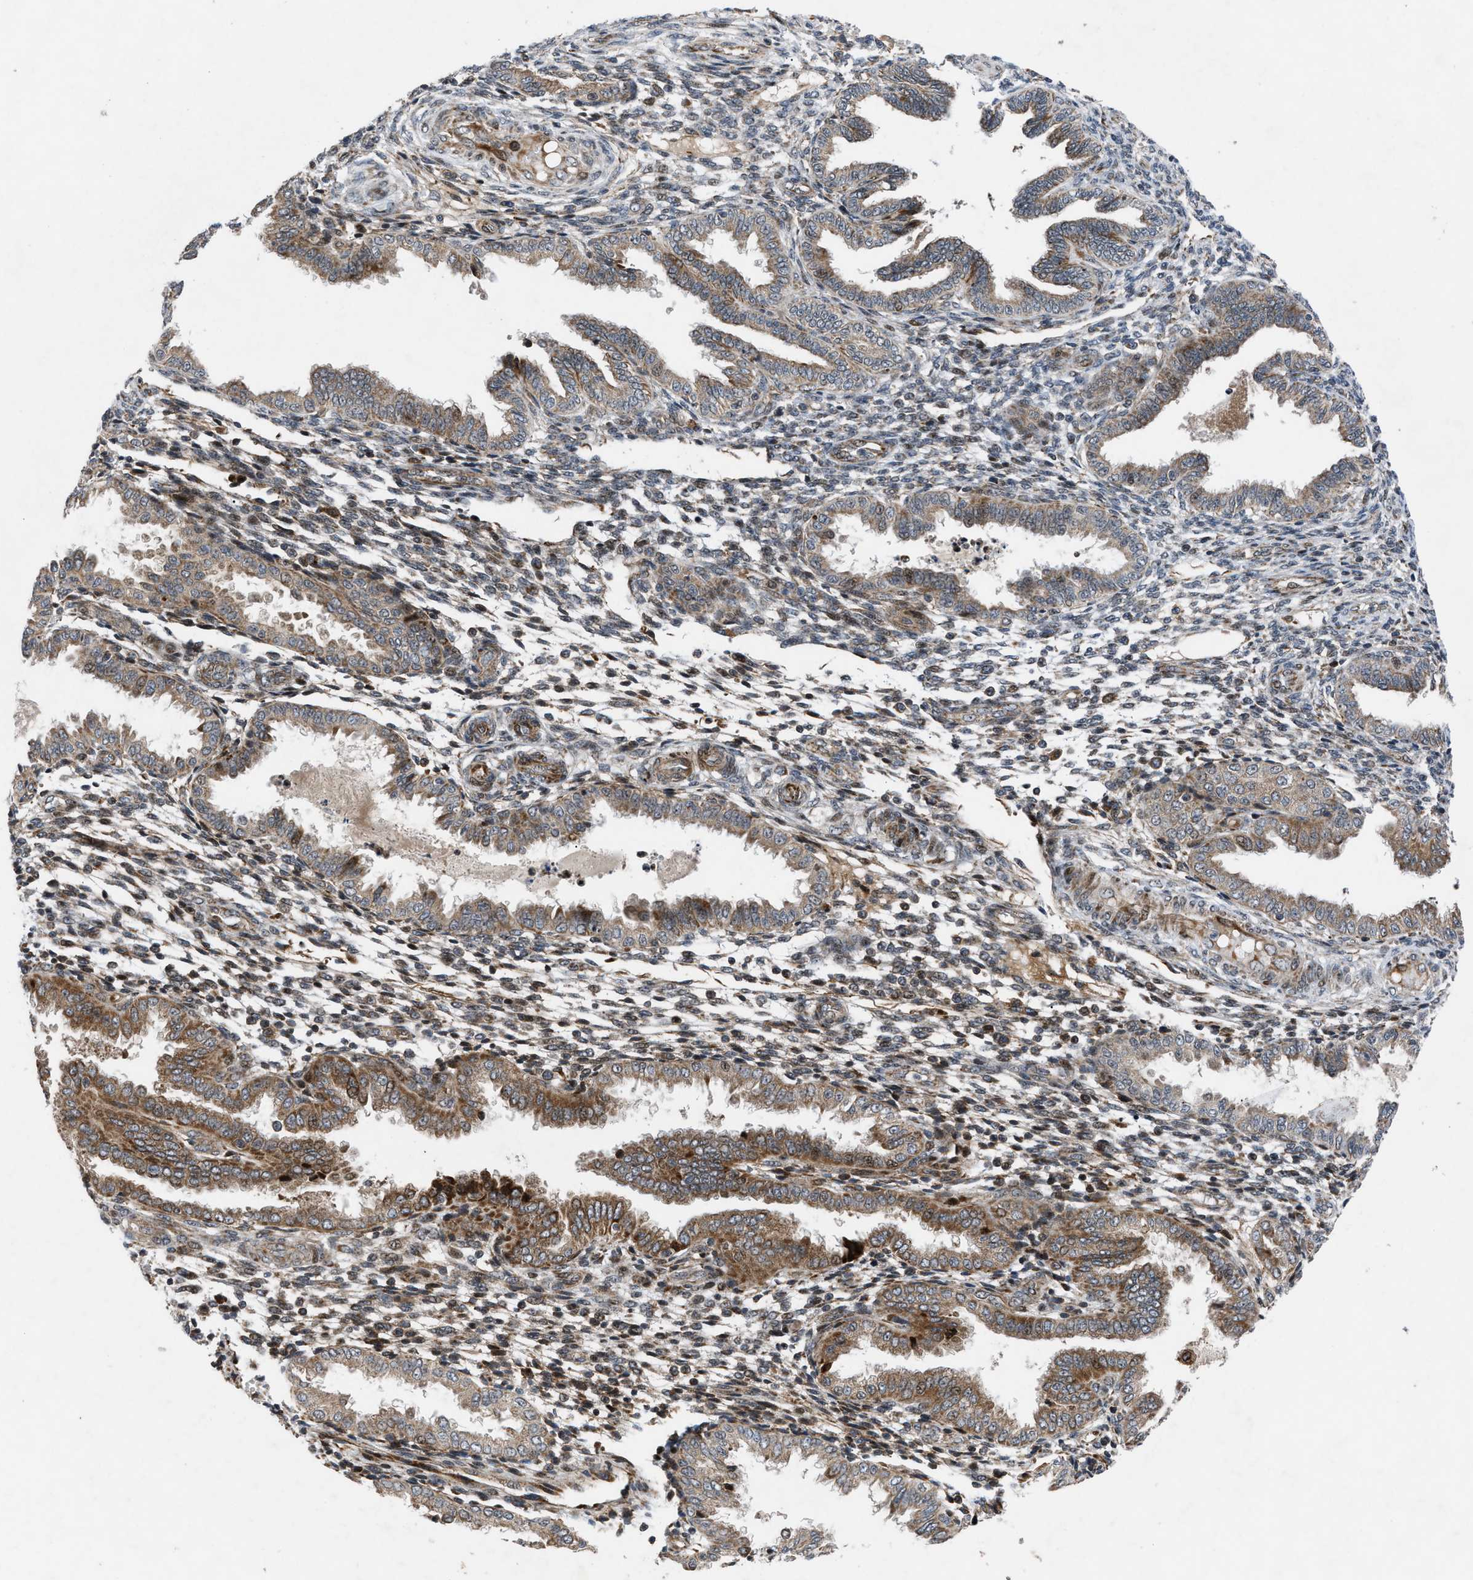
{"staining": {"intensity": "weak", "quantity": "25%-75%", "location": "cytoplasmic/membranous"}, "tissue": "endometrium", "cell_type": "Cells in endometrial stroma", "image_type": "normal", "snomed": [{"axis": "morphology", "description": "Normal tissue, NOS"}, {"axis": "topography", "description": "Endometrium"}], "caption": "Immunohistochemistry (DAB) staining of benign endometrium displays weak cytoplasmic/membranous protein positivity in approximately 25%-75% of cells in endometrial stroma.", "gene": "AP3M2", "patient": {"sex": "female", "age": 33}}